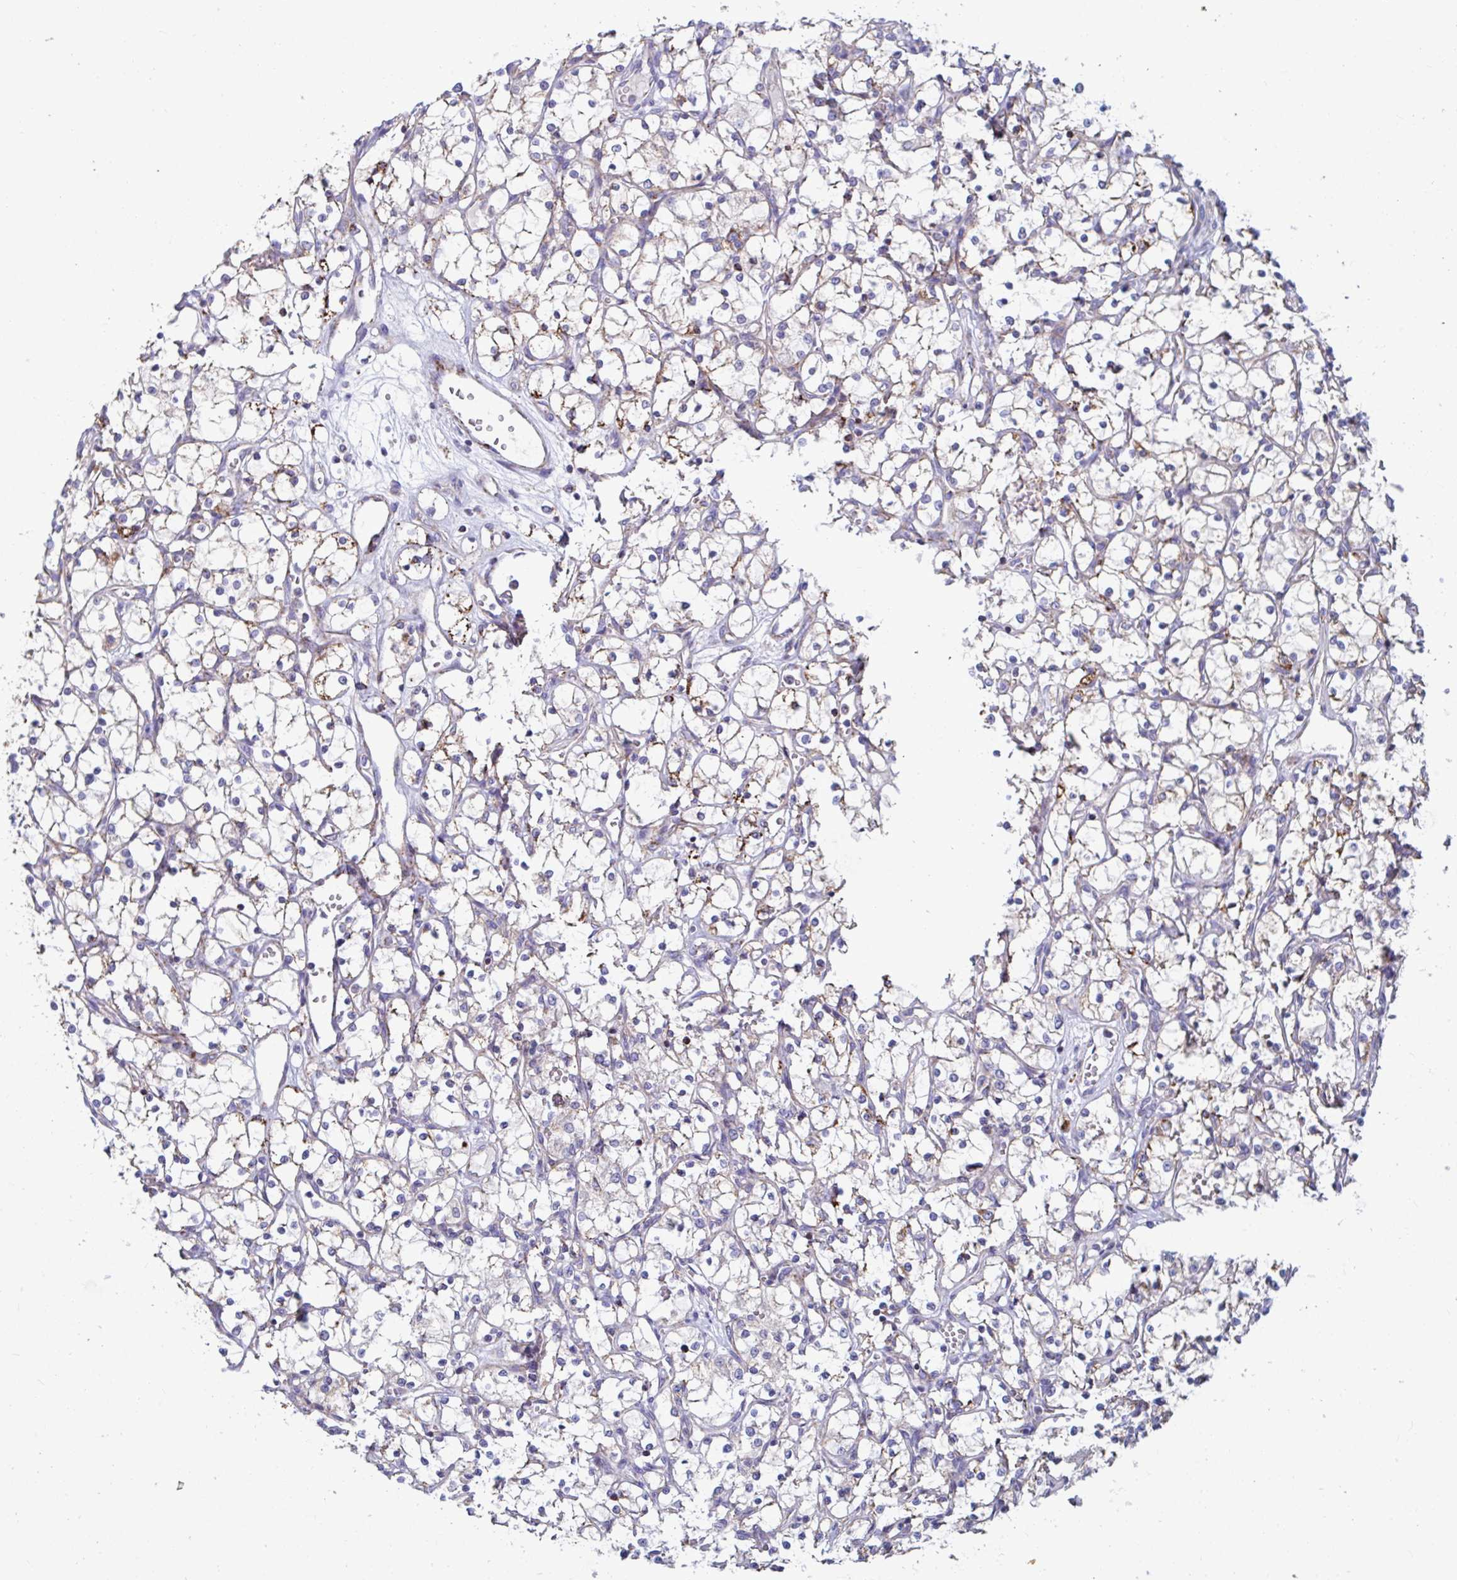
{"staining": {"intensity": "weak", "quantity": "25%-75%", "location": "cytoplasmic/membranous"}, "tissue": "renal cancer", "cell_type": "Tumor cells", "image_type": "cancer", "snomed": [{"axis": "morphology", "description": "Adenocarcinoma, NOS"}, {"axis": "topography", "description": "Kidney"}], "caption": "Protein staining of adenocarcinoma (renal) tissue shows weak cytoplasmic/membranous staining in about 25%-75% of tumor cells.", "gene": "BCAT2", "patient": {"sex": "female", "age": 69}}